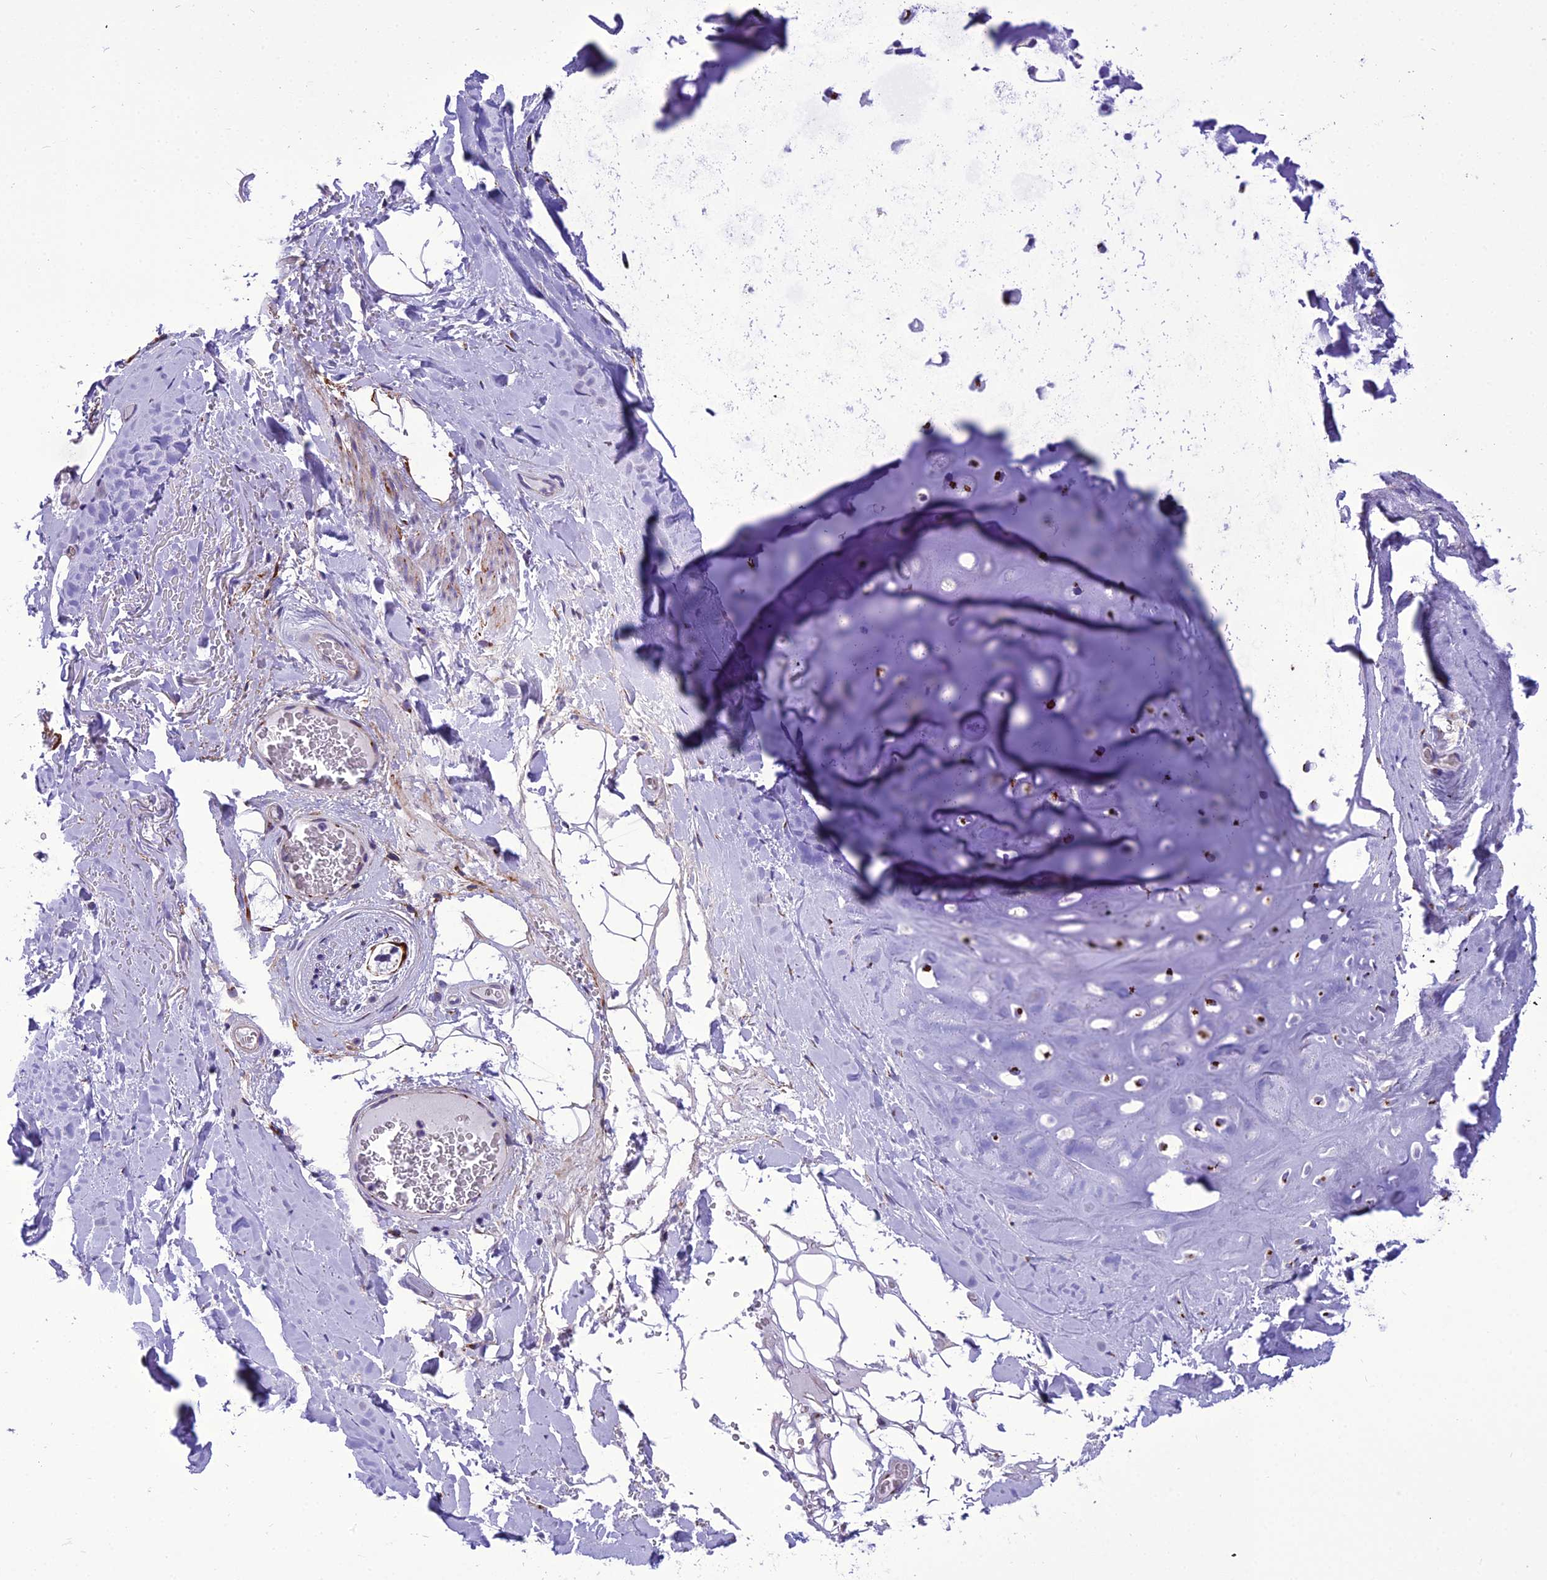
{"staining": {"intensity": "negative", "quantity": "none", "location": "none"}, "tissue": "adipose tissue", "cell_type": "Adipocytes", "image_type": "normal", "snomed": [{"axis": "morphology", "description": "Normal tissue, NOS"}, {"axis": "topography", "description": "Cartilage tissue"}], "caption": "Adipose tissue stained for a protein using immunohistochemistry (IHC) displays no staining adipocytes.", "gene": "GOLM2", "patient": {"sex": "female", "age": 63}}